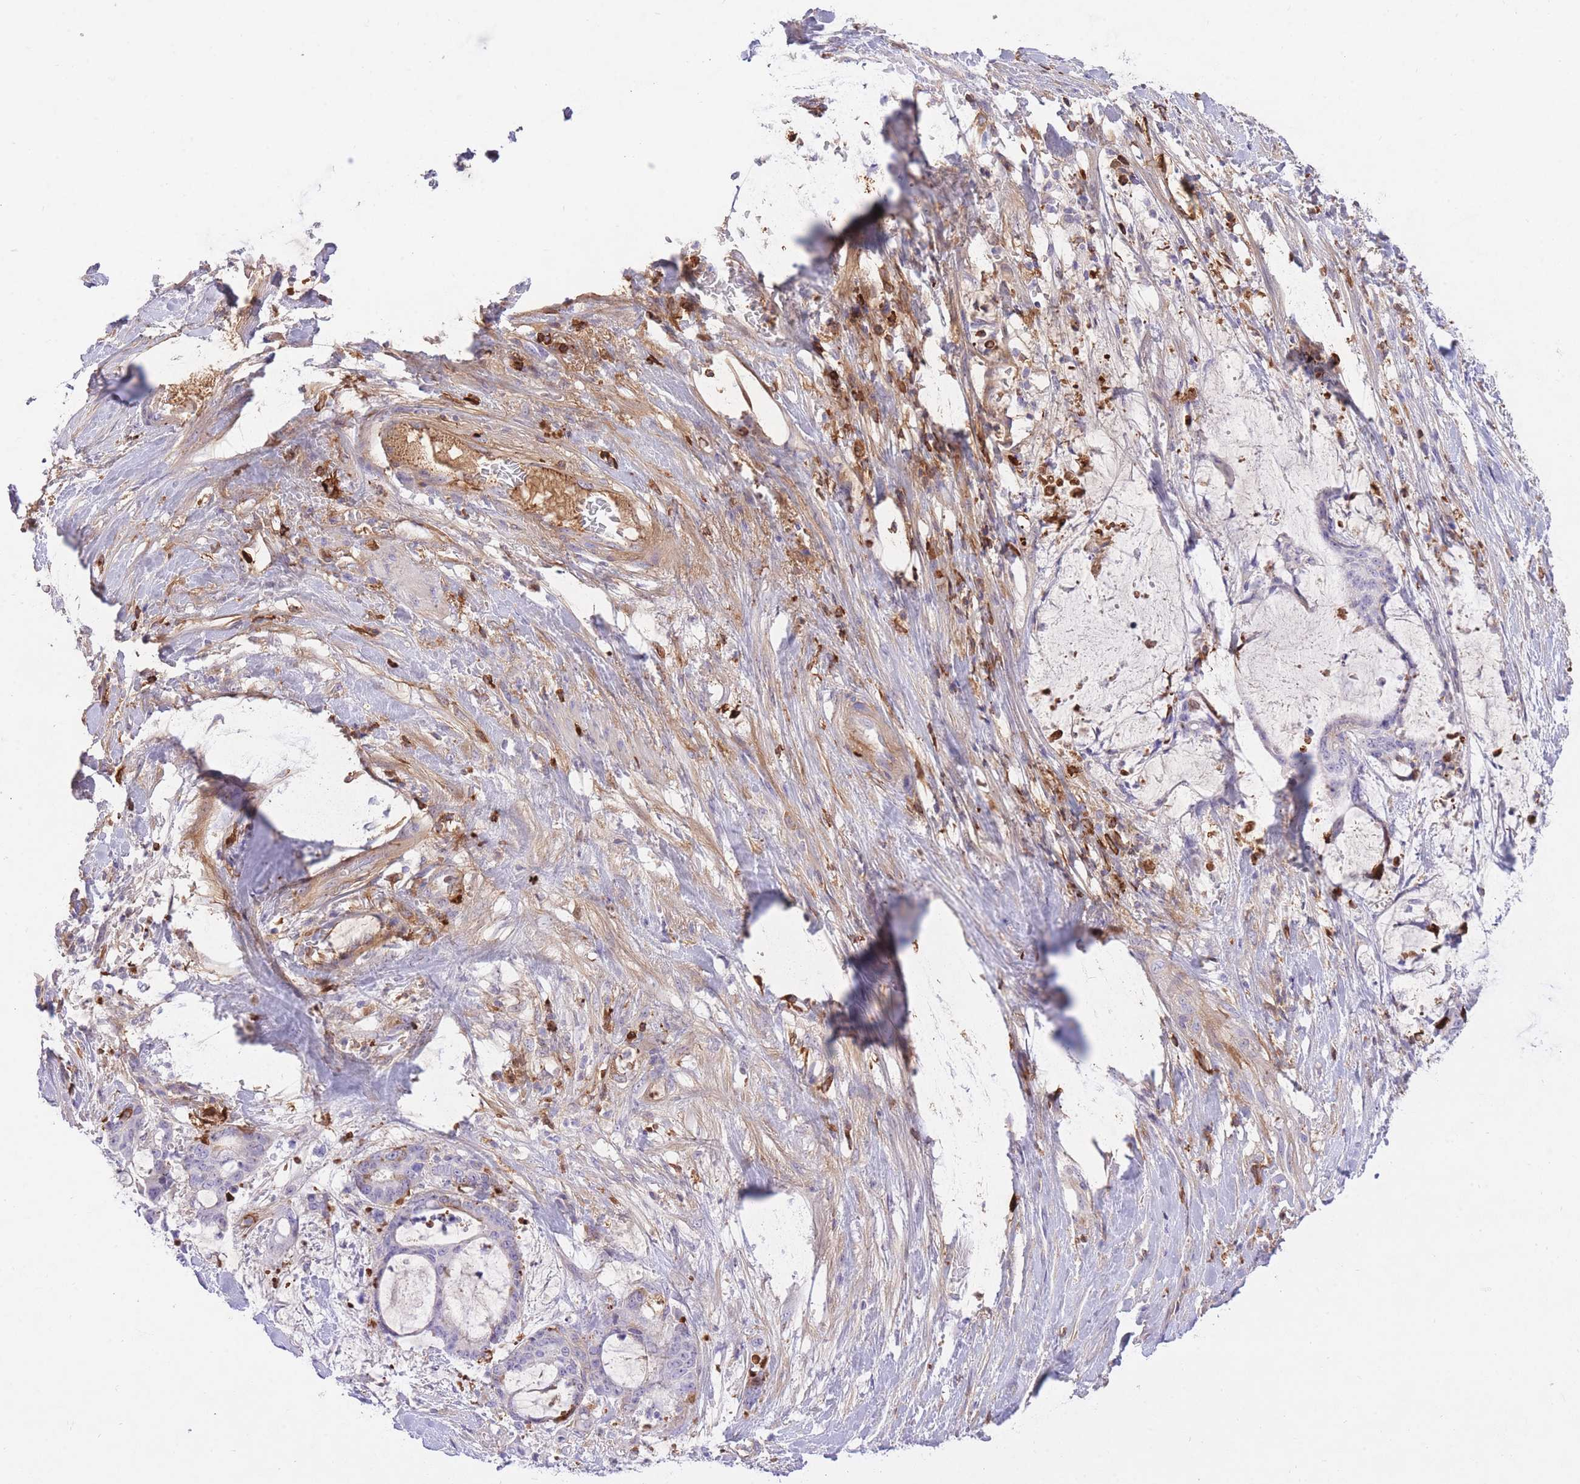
{"staining": {"intensity": "negative", "quantity": "none", "location": "none"}, "tissue": "liver cancer", "cell_type": "Tumor cells", "image_type": "cancer", "snomed": [{"axis": "morphology", "description": "Normal tissue, NOS"}, {"axis": "morphology", "description": "Cholangiocarcinoma"}, {"axis": "topography", "description": "Liver"}, {"axis": "topography", "description": "Peripheral nerve tissue"}], "caption": "The immunohistochemistry histopathology image has no significant staining in tumor cells of liver cancer (cholangiocarcinoma) tissue.", "gene": "HRG", "patient": {"sex": "female", "age": 73}}